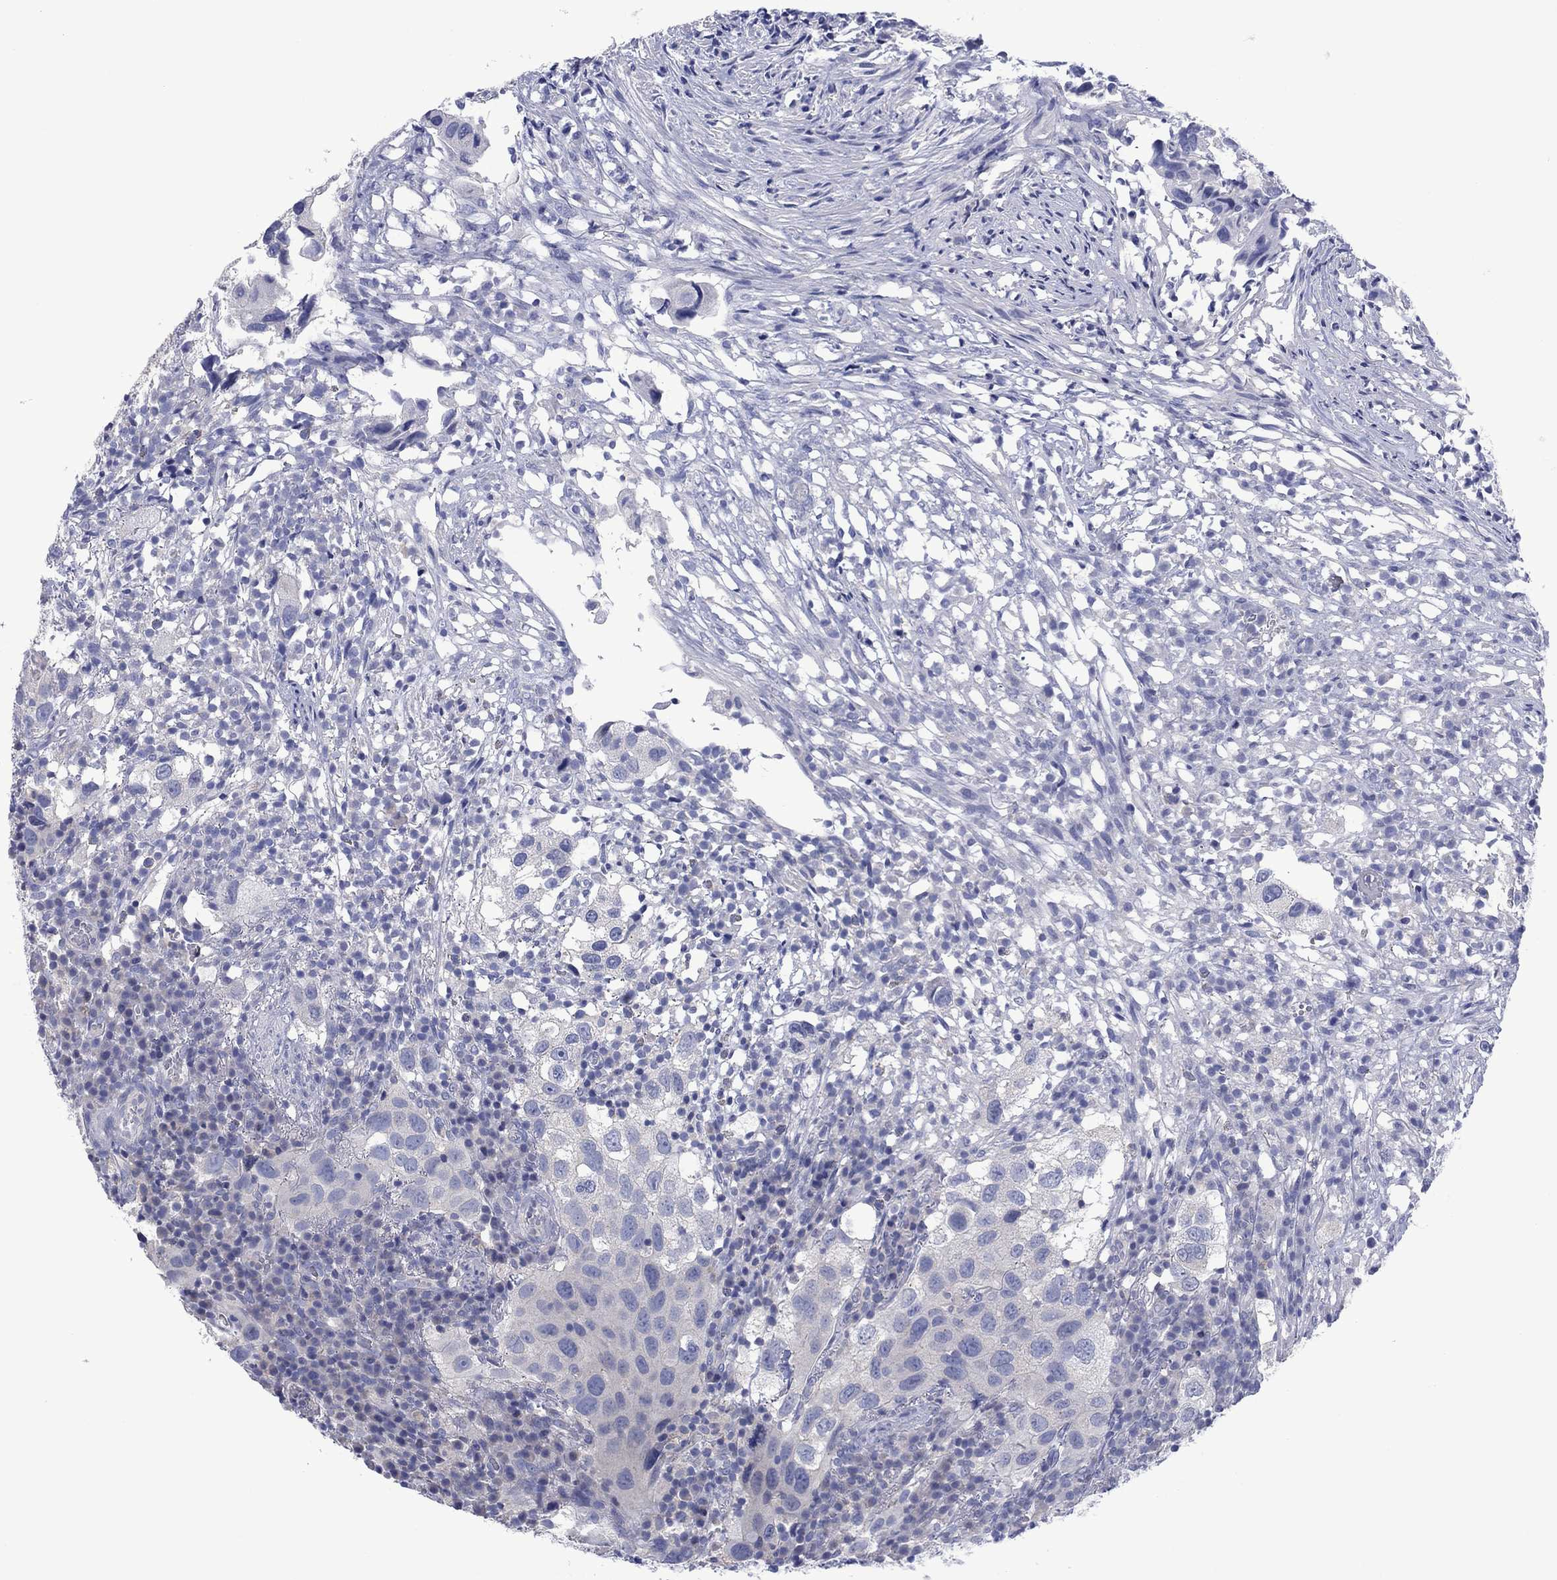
{"staining": {"intensity": "negative", "quantity": "none", "location": "none"}, "tissue": "urothelial cancer", "cell_type": "Tumor cells", "image_type": "cancer", "snomed": [{"axis": "morphology", "description": "Urothelial carcinoma, High grade"}, {"axis": "topography", "description": "Urinary bladder"}], "caption": "Immunohistochemical staining of urothelial carcinoma (high-grade) demonstrates no significant staining in tumor cells. Brightfield microscopy of immunohistochemistry (IHC) stained with DAB (3,3'-diaminobenzidine) (brown) and hematoxylin (blue), captured at high magnification.", "gene": "FER1L6", "patient": {"sex": "male", "age": 79}}